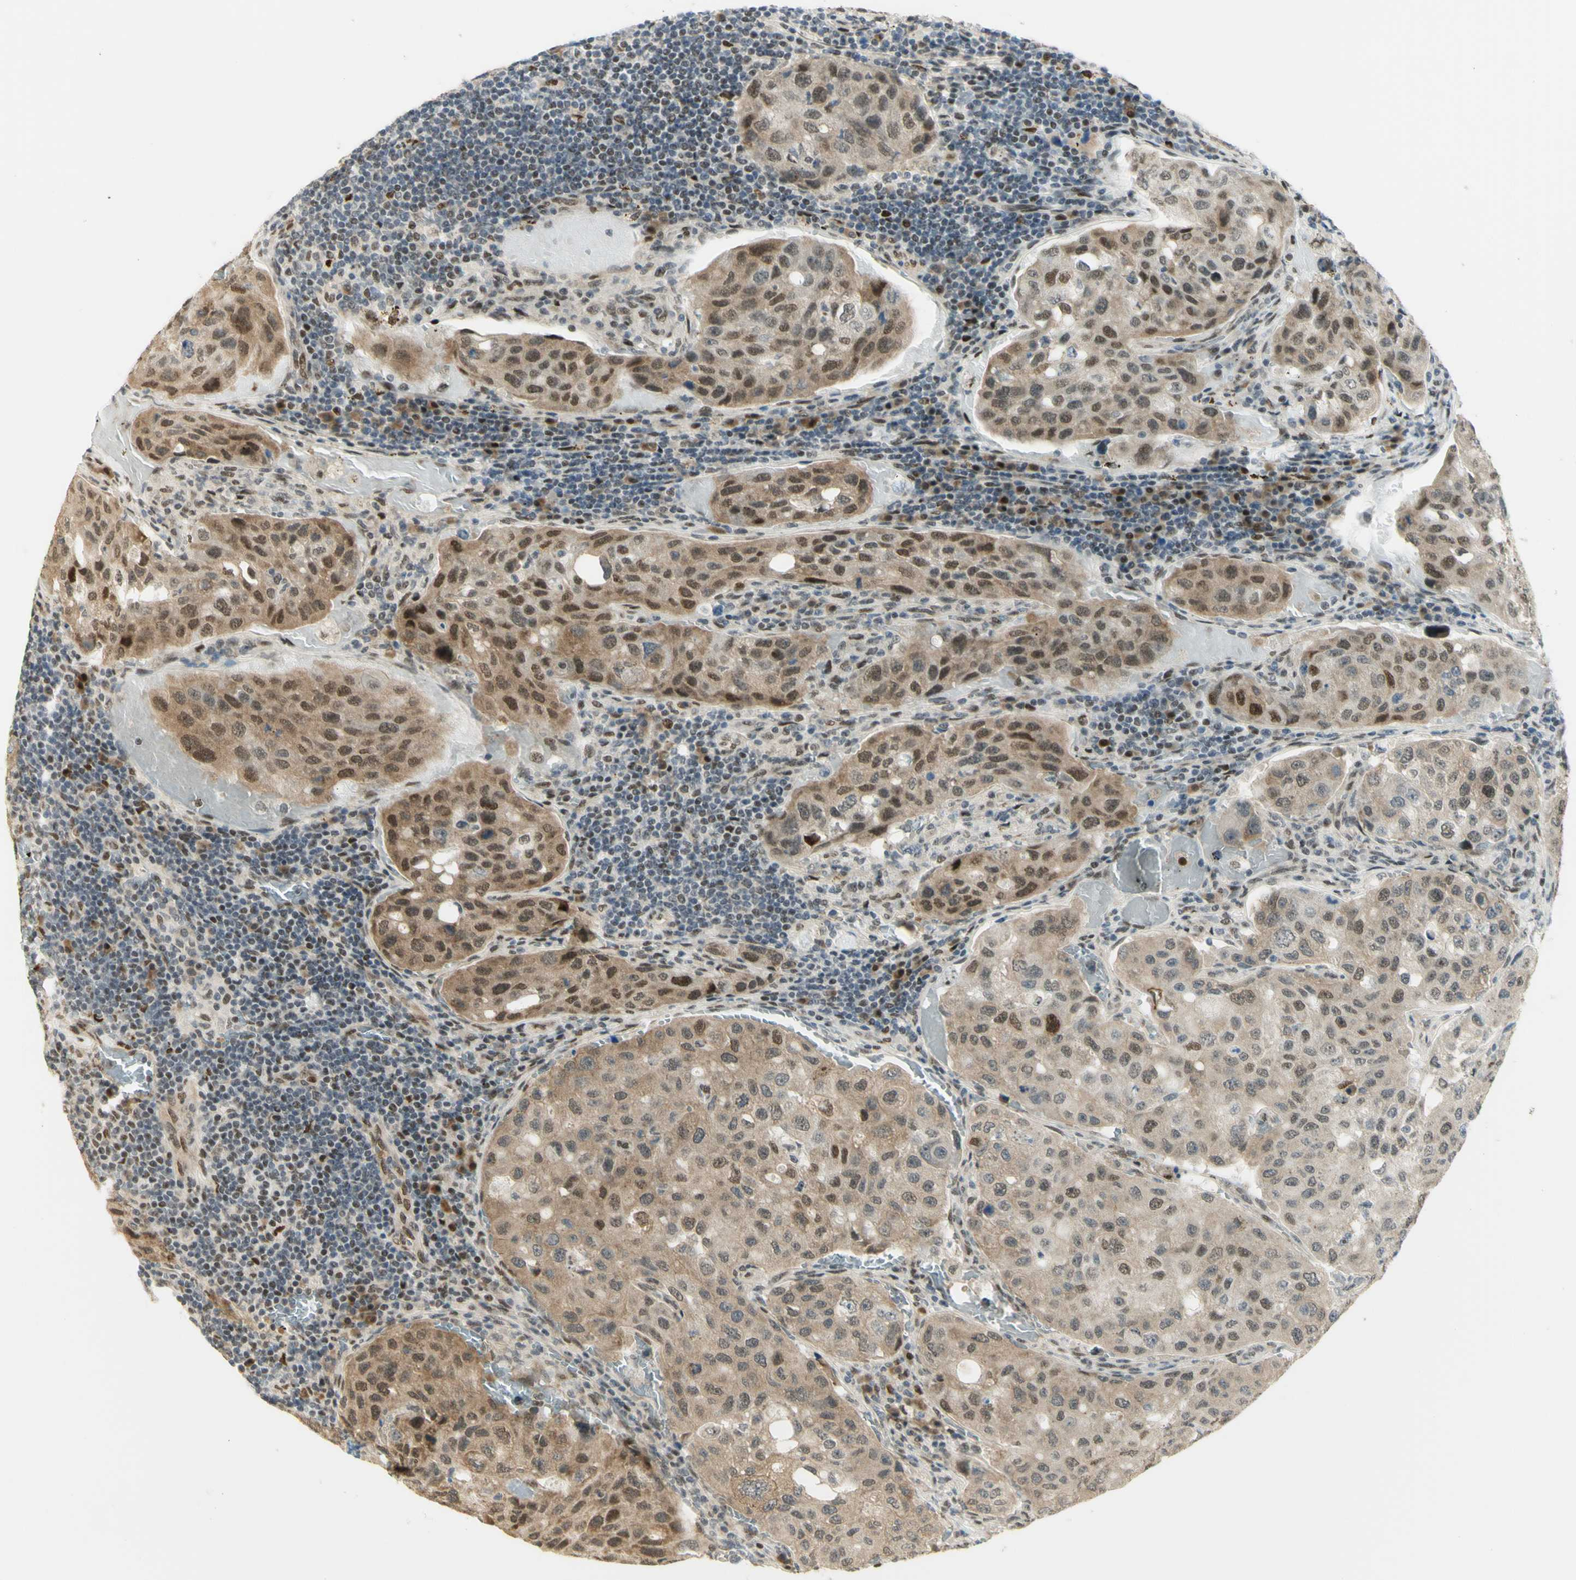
{"staining": {"intensity": "moderate", "quantity": ">75%", "location": "cytoplasmic/membranous,nuclear"}, "tissue": "urothelial cancer", "cell_type": "Tumor cells", "image_type": "cancer", "snomed": [{"axis": "morphology", "description": "Urothelial carcinoma, High grade"}, {"axis": "topography", "description": "Lymph node"}, {"axis": "topography", "description": "Urinary bladder"}], "caption": "Urothelial carcinoma (high-grade) stained for a protein exhibits moderate cytoplasmic/membranous and nuclear positivity in tumor cells.", "gene": "DDX1", "patient": {"sex": "male", "age": 51}}